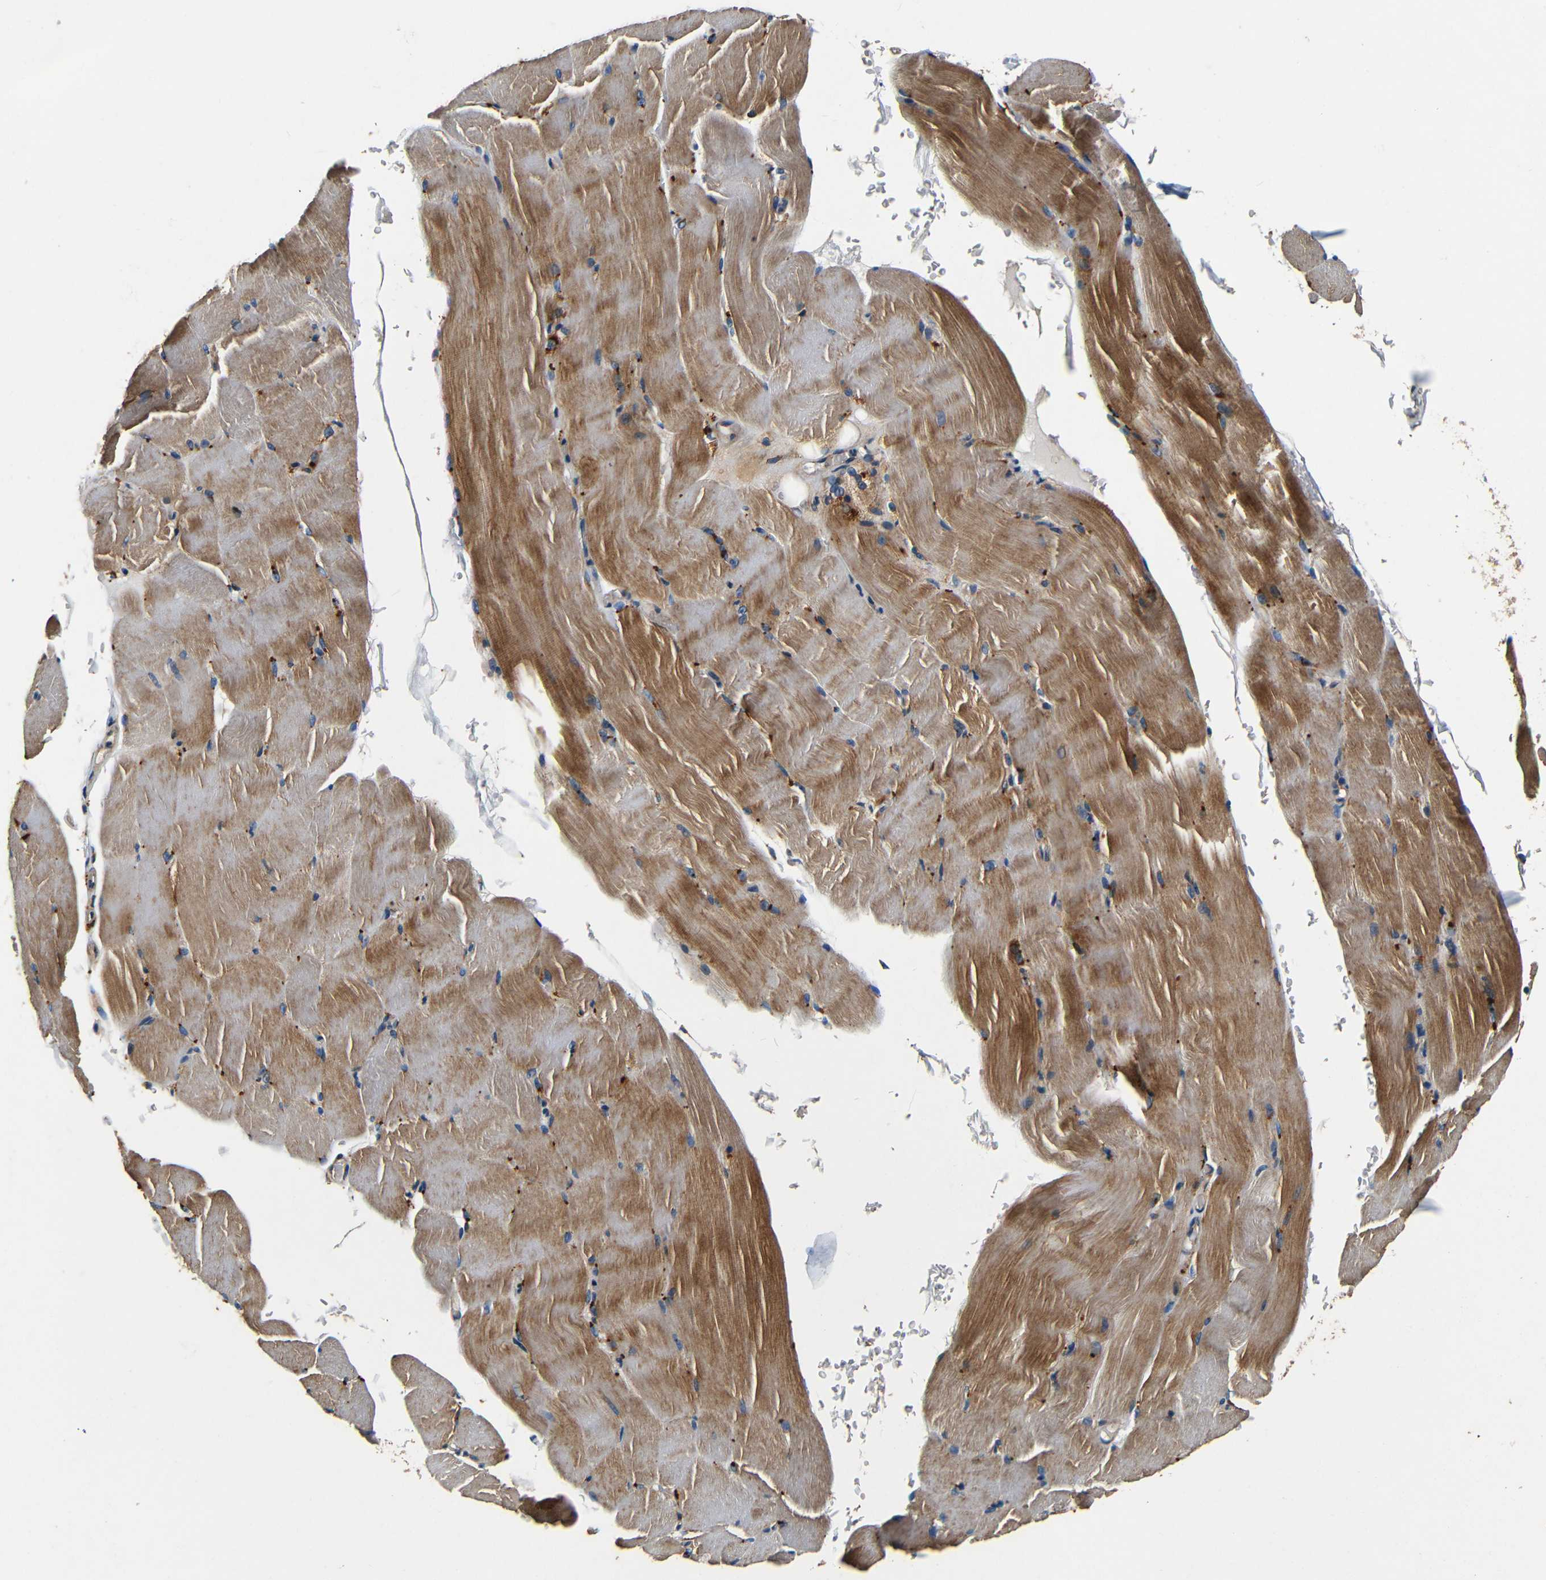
{"staining": {"intensity": "moderate", "quantity": ">75%", "location": "cytoplasmic/membranous"}, "tissue": "skeletal muscle", "cell_type": "Myocytes", "image_type": "normal", "snomed": [{"axis": "morphology", "description": "Normal tissue, NOS"}, {"axis": "topography", "description": "Skeletal muscle"}, {"axis": "topography", "description": "Parathyroid gland"}], "caption": "Immunohistochemical staining of benign skeletal muscle displays moderate cytoplasmic/membranous protein staining in approximately >75% of myocytes. (brown staining indicates protein expression, while blue staining denotes nuclei).", "gene": "MTX1", "patient": {"sex": "female", "age": 37}}